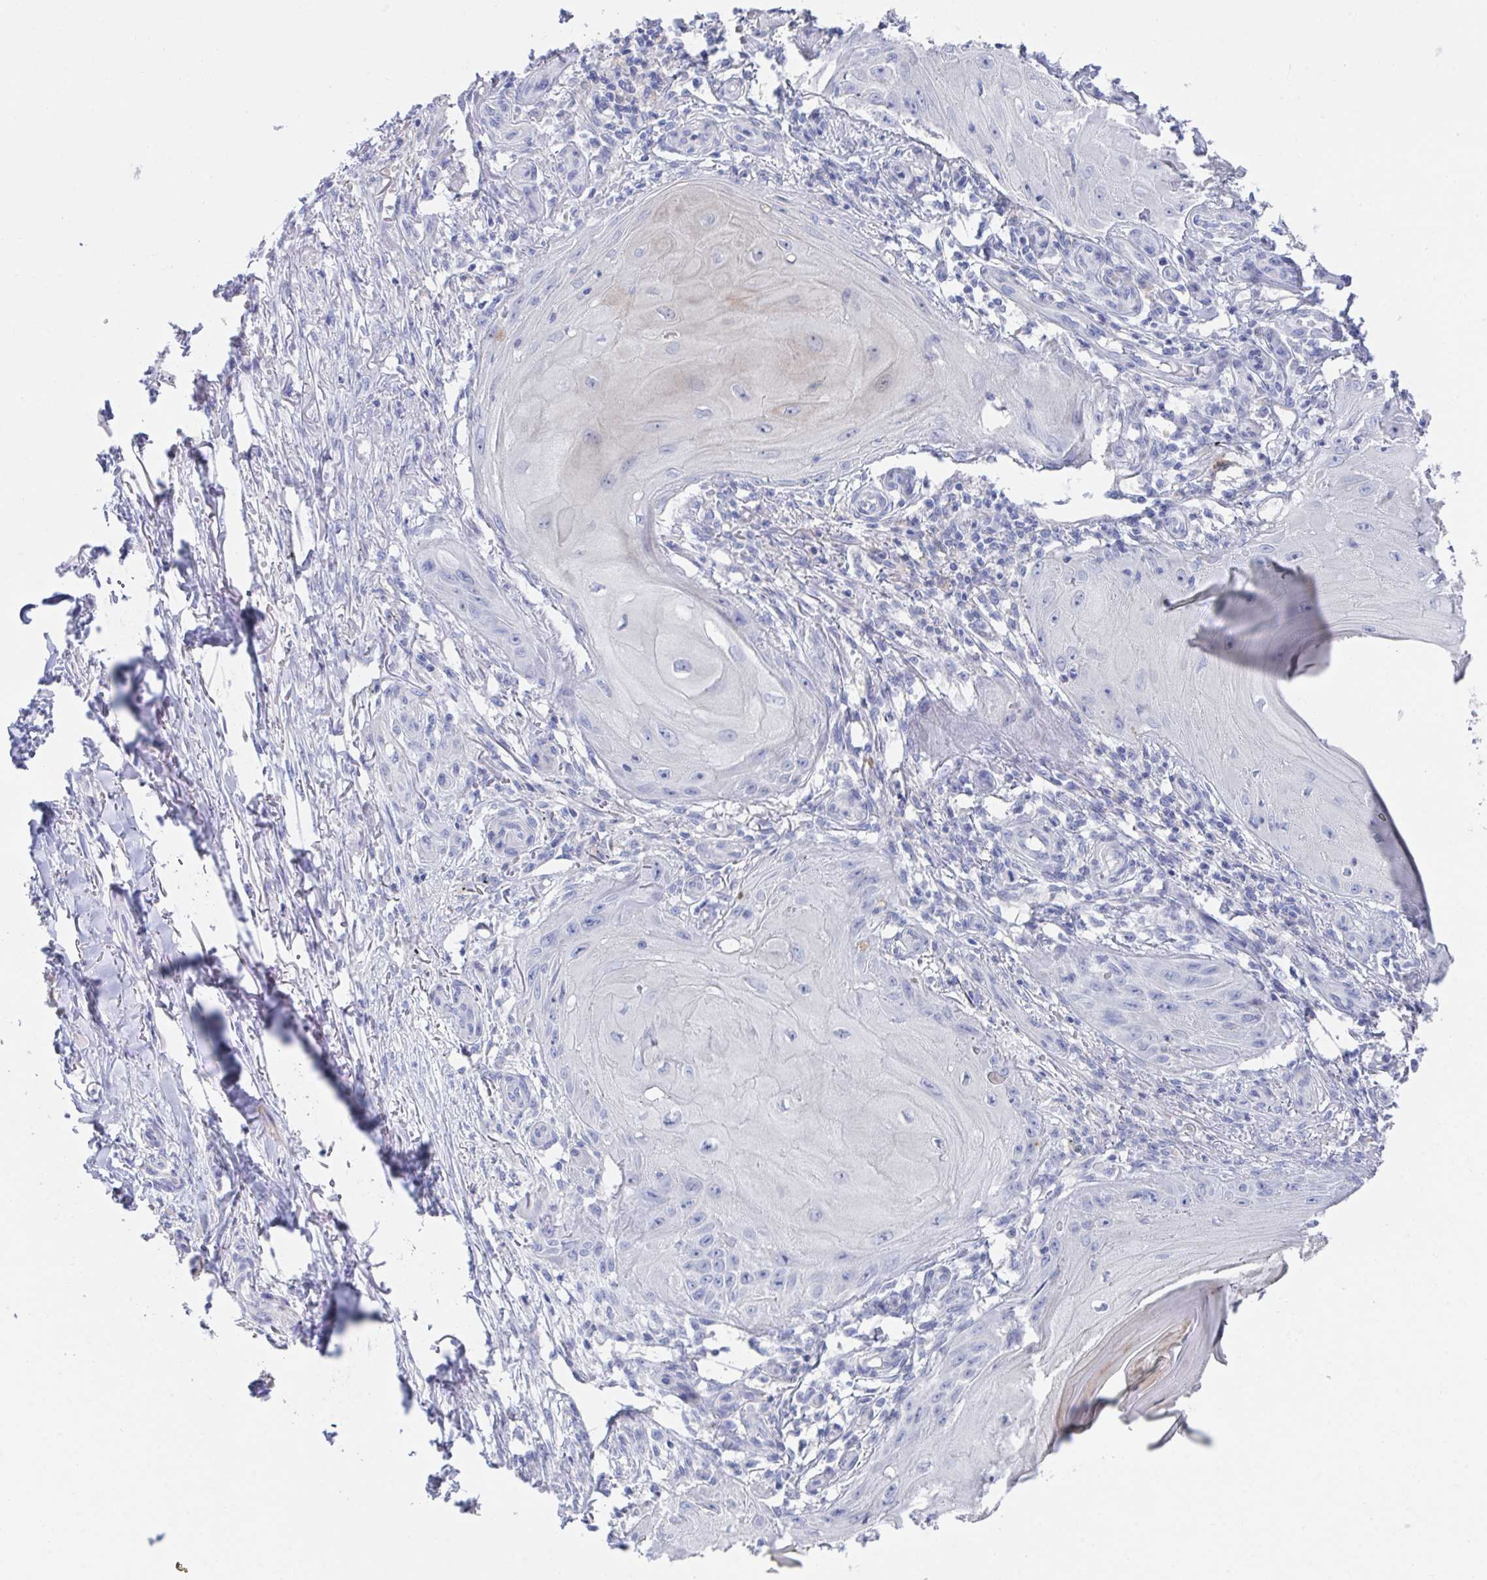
{"staining": {"intensity": "negative", "quantity": "none", "location": "none"}, "tissue": "skin cancer", "cell_type": "Tumor cells", "image_type": "cancer", "snomed": [{"axis": "morphology", "description": "Squamous cell carcinoma, NOS"}, {"axis": "topography", "description": "Skin"}], "caption": "High magnification brightfield microscopy of skin squamous cell carcinoma stained with DAB (3,3'-diaminobenzidine) (brown) and counterstained with hematoxylin (blue): tumor cells show no significant expression.", "gene": "TNFAIP6", "patient": {"sex": "female", "age": 77}}